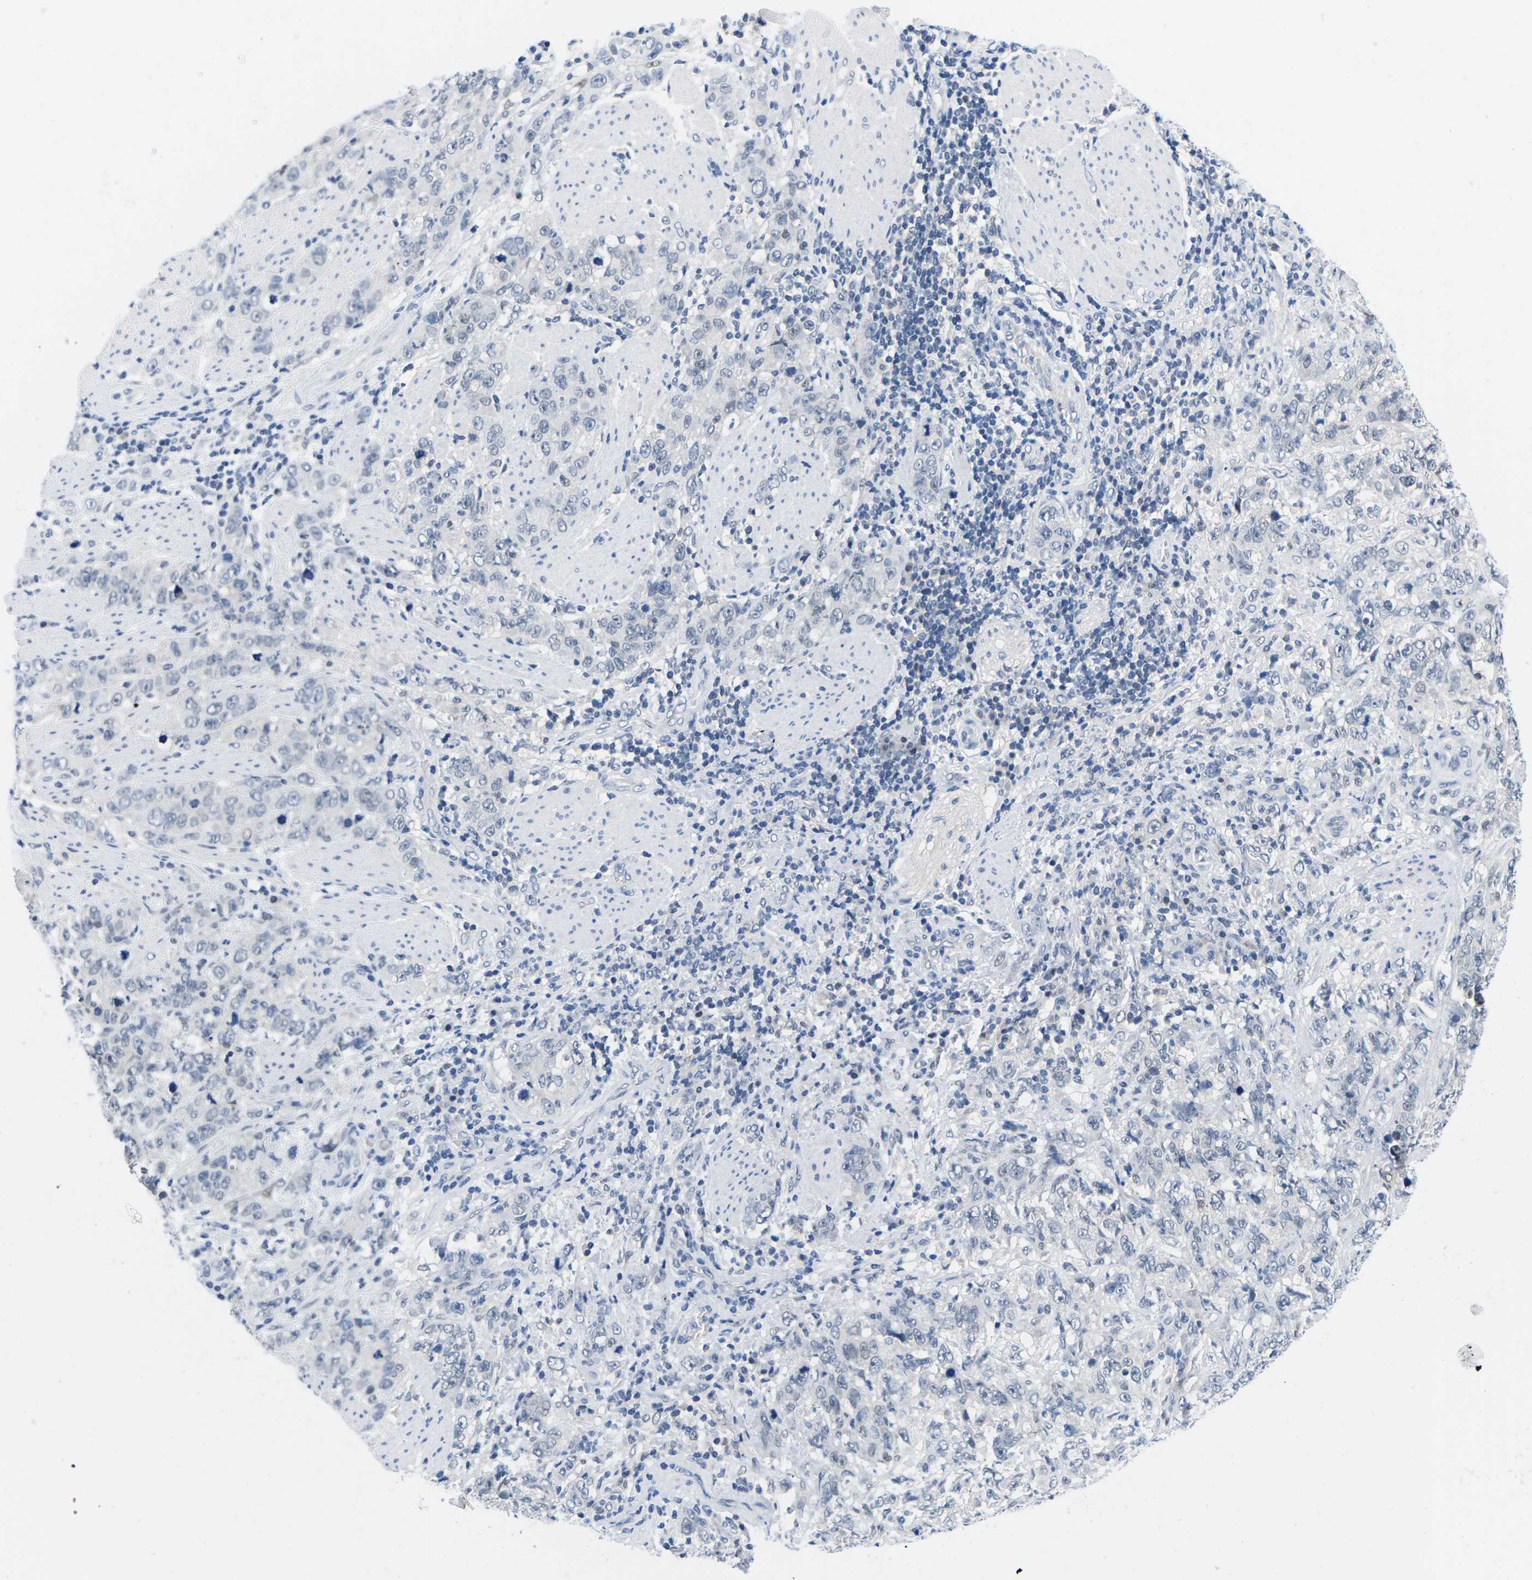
{"staining": {"intensity": "negative", "quantity": "none", "location": "none"}, "tissue": "stomach cancer", "cell_type": "Tumor cells", "image_type": "cancer", "snomed": [{"axis": "morphology", "description": "Adenocarcinoma, NOS"}, {"axis": "topography", "description": "Stomach"}], "caption": "An immunohistochemistry photomicrograph of adenocarcinoma (stomach) is shown. There is no staining in tumor cells of adenocarcinoma (stomach). The staining was performed using DAB (3,3'-diaminobenzidine) to visualize the protein expression in brown, while the nuclei were stained in blue with hematoxylin (Magnification: 20x).", "gene": "UBA7", "patient": {"sex": "male", "age": 48}}